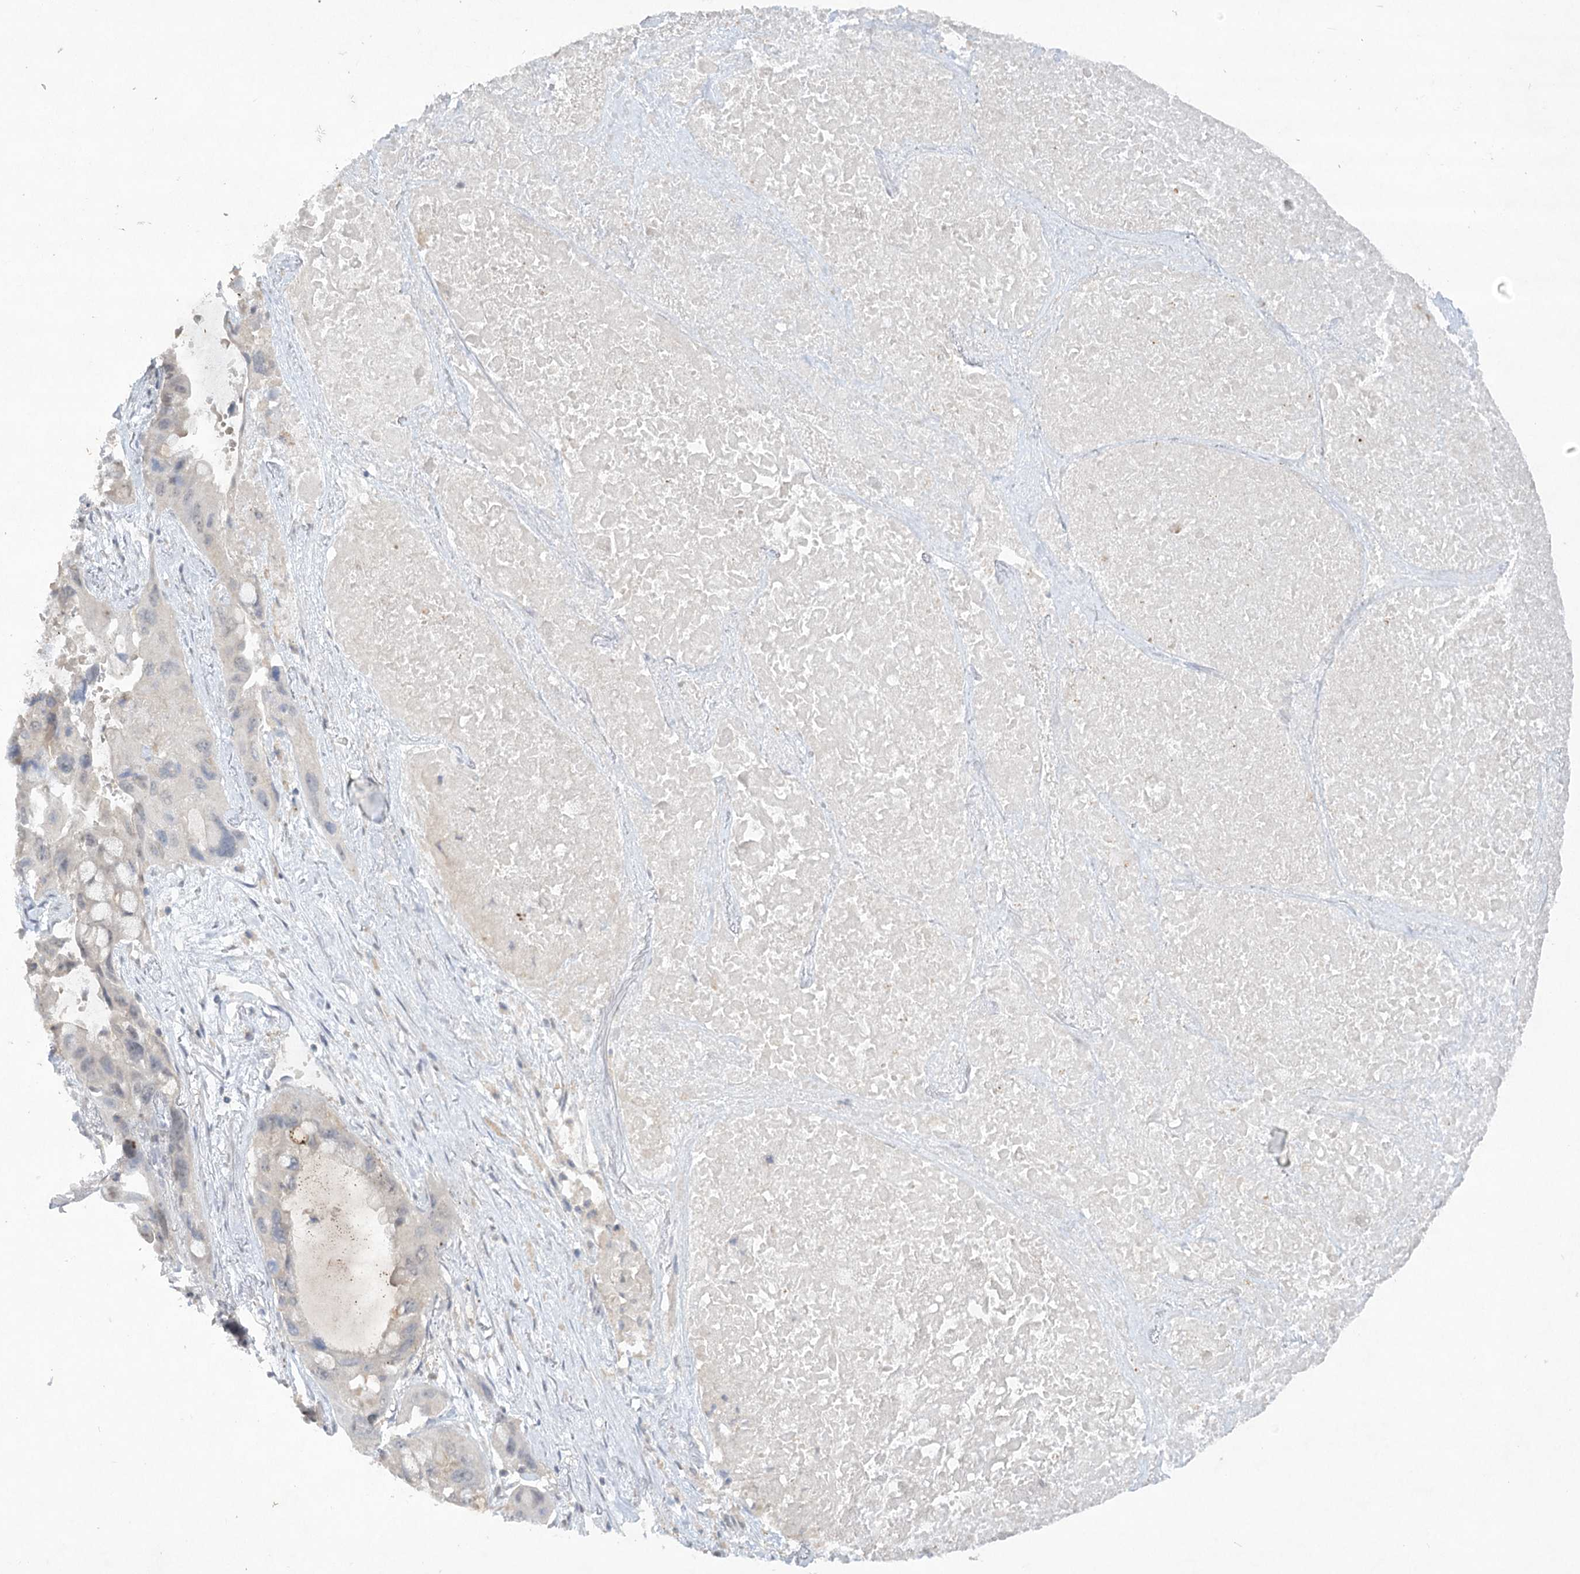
{"staining": {"intensity": "negative", "quantity": "none", "location": "none"}, "tissue": "lung cancer", "cell_type": "Tumor cells", "image_type": "cancer", "snomed": [{"axis": "morphology", "description": "Squamous cell carcinoma, NOS"}, {"axis": "topography", "description": "Lung"}], "caption": "The immunohistochemistry (IHC) photomicrograph has no significant expression in tumor cells of squamous cell carcinoma (lung) tissue.", "gene": "TRAF3IP1", "patient": {"sex": "female", "age": 73}}